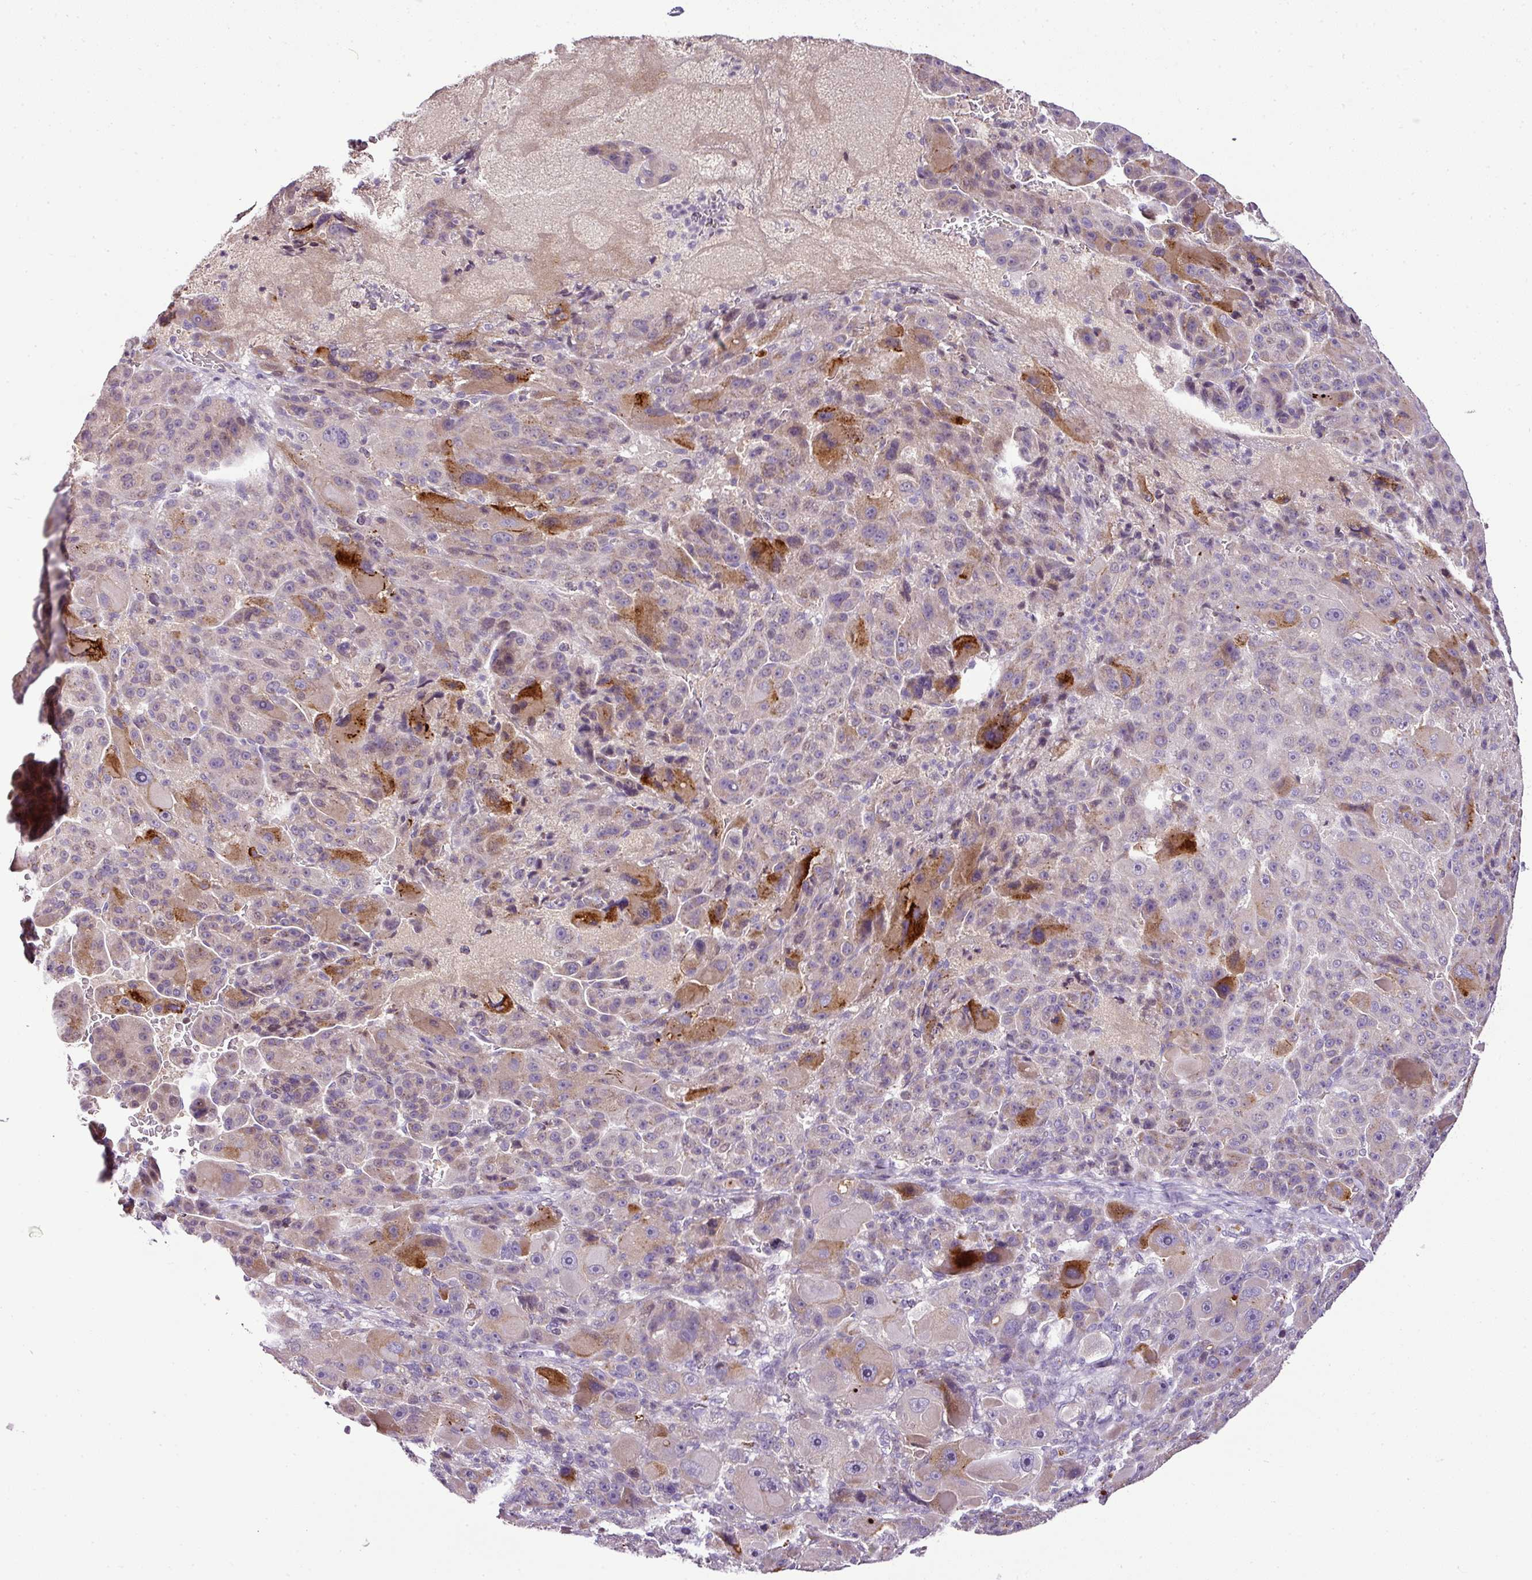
{"staining": {"intensity": "strong", "quantity": "<25%", "location": "cytoplasmic/membranous"}, "tissue": "liver cancer", "cell_type": "Tumor cells", "image_type": "cancer", "snomed": [{"axis": "morphology", "description": "Carcinoma, Hepatocellular, NOS"}, {"axis": "topography", "description": "Liver"}], "caption": "Immunohistochemical staining of hepatocellular carcinoma (liver) shows strong cytoplasmic/membranous protein staining in approximately <25% of tumor cells.", "gene": "TEX30", "patient": {"sex": "male", "age": 76}}